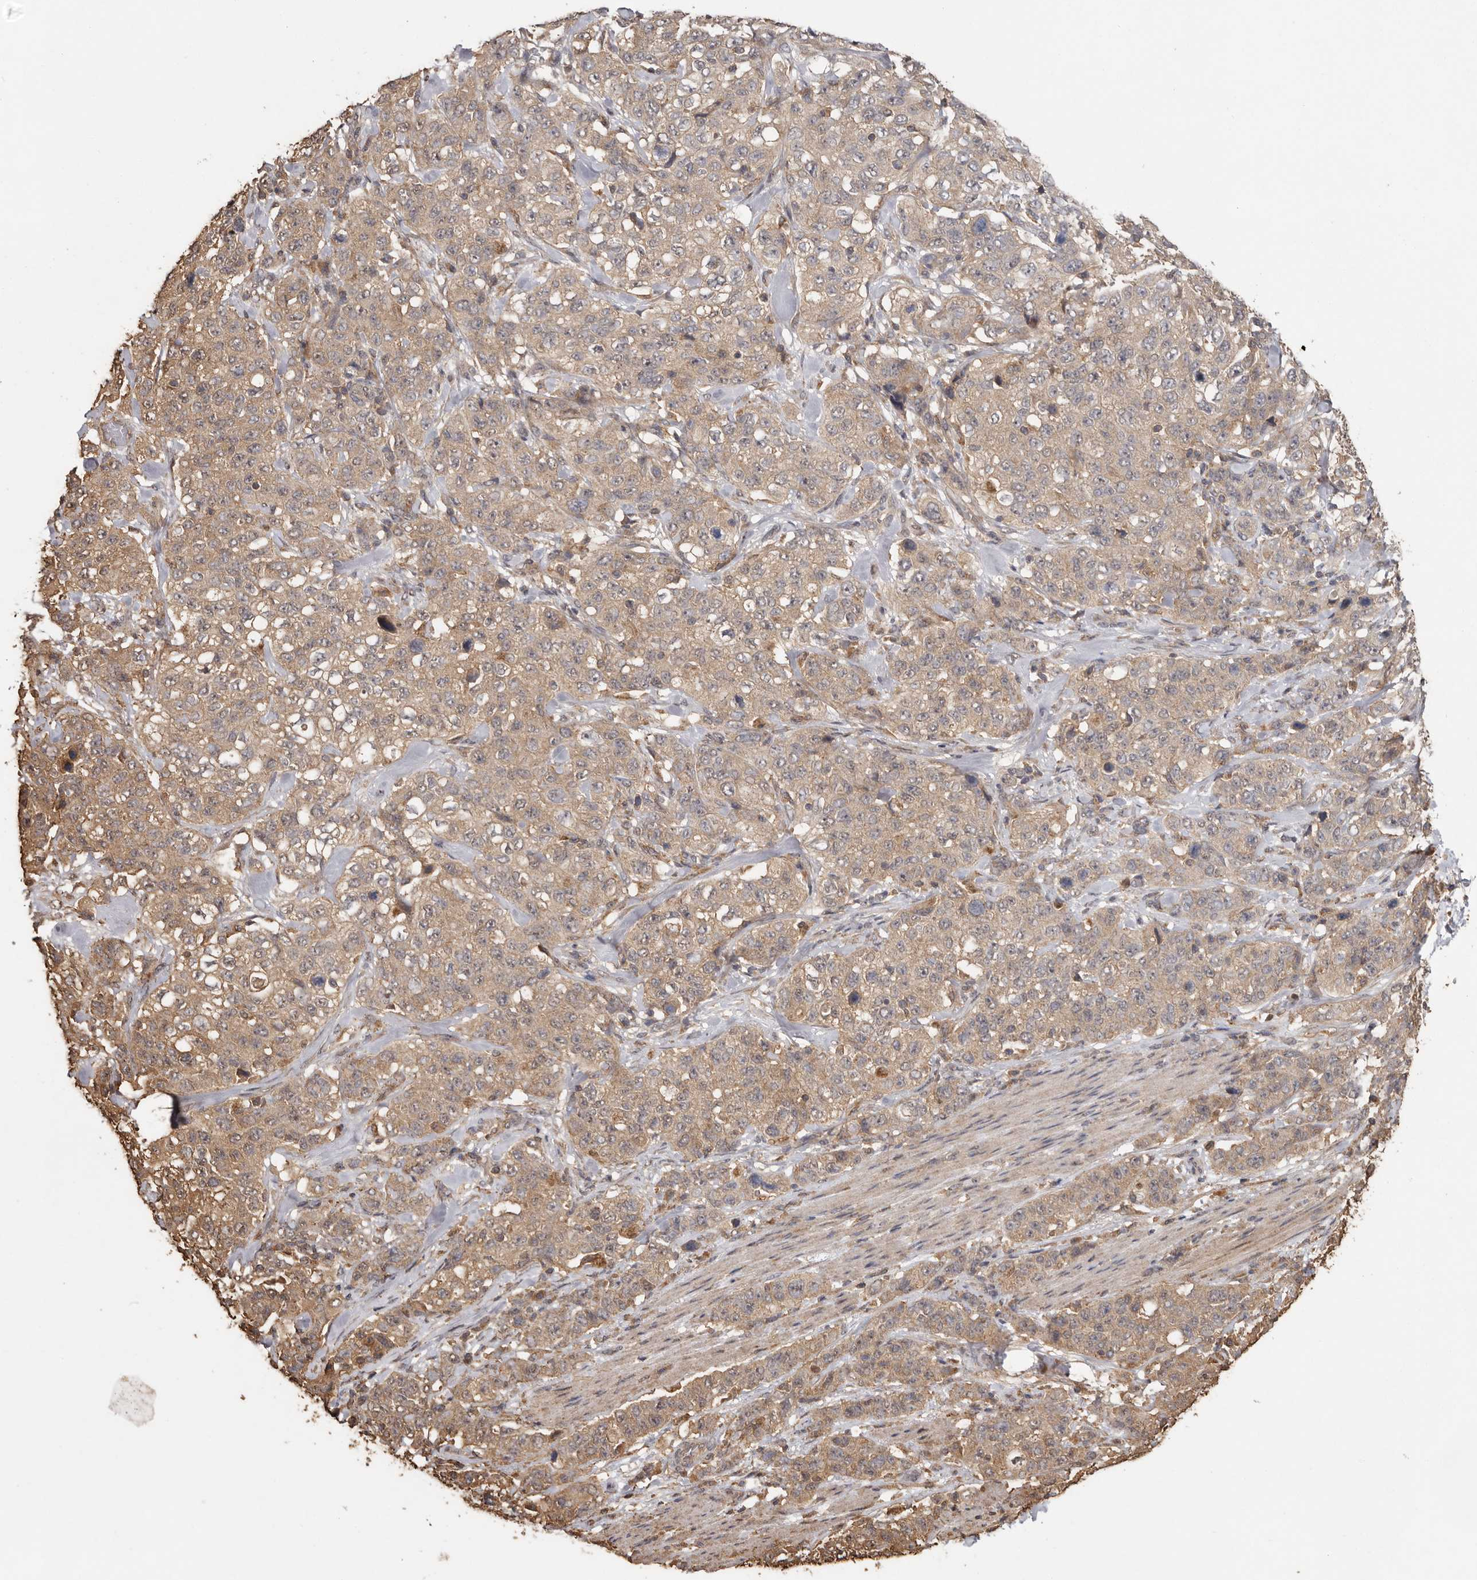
{"staining": {"intensity": "weak", "quantity": ">75%", "location": "cytoplasmic/membranous"}, "tissue": "stomach cancer", "cell_type": "Tumor cells", "image_type": "cancer", "snomed": [{"axis": "morphology", "description": "Adenocarcinoma, NOS"}, {"axis": "topography", "description": "Stomach"}], "caption": "Adenocarcinoma (stomach) stained with a protein marker shows weak staining in tumor cells.", "gene": "RWDD1", "patient": {"sex": "male", "age": 48}}